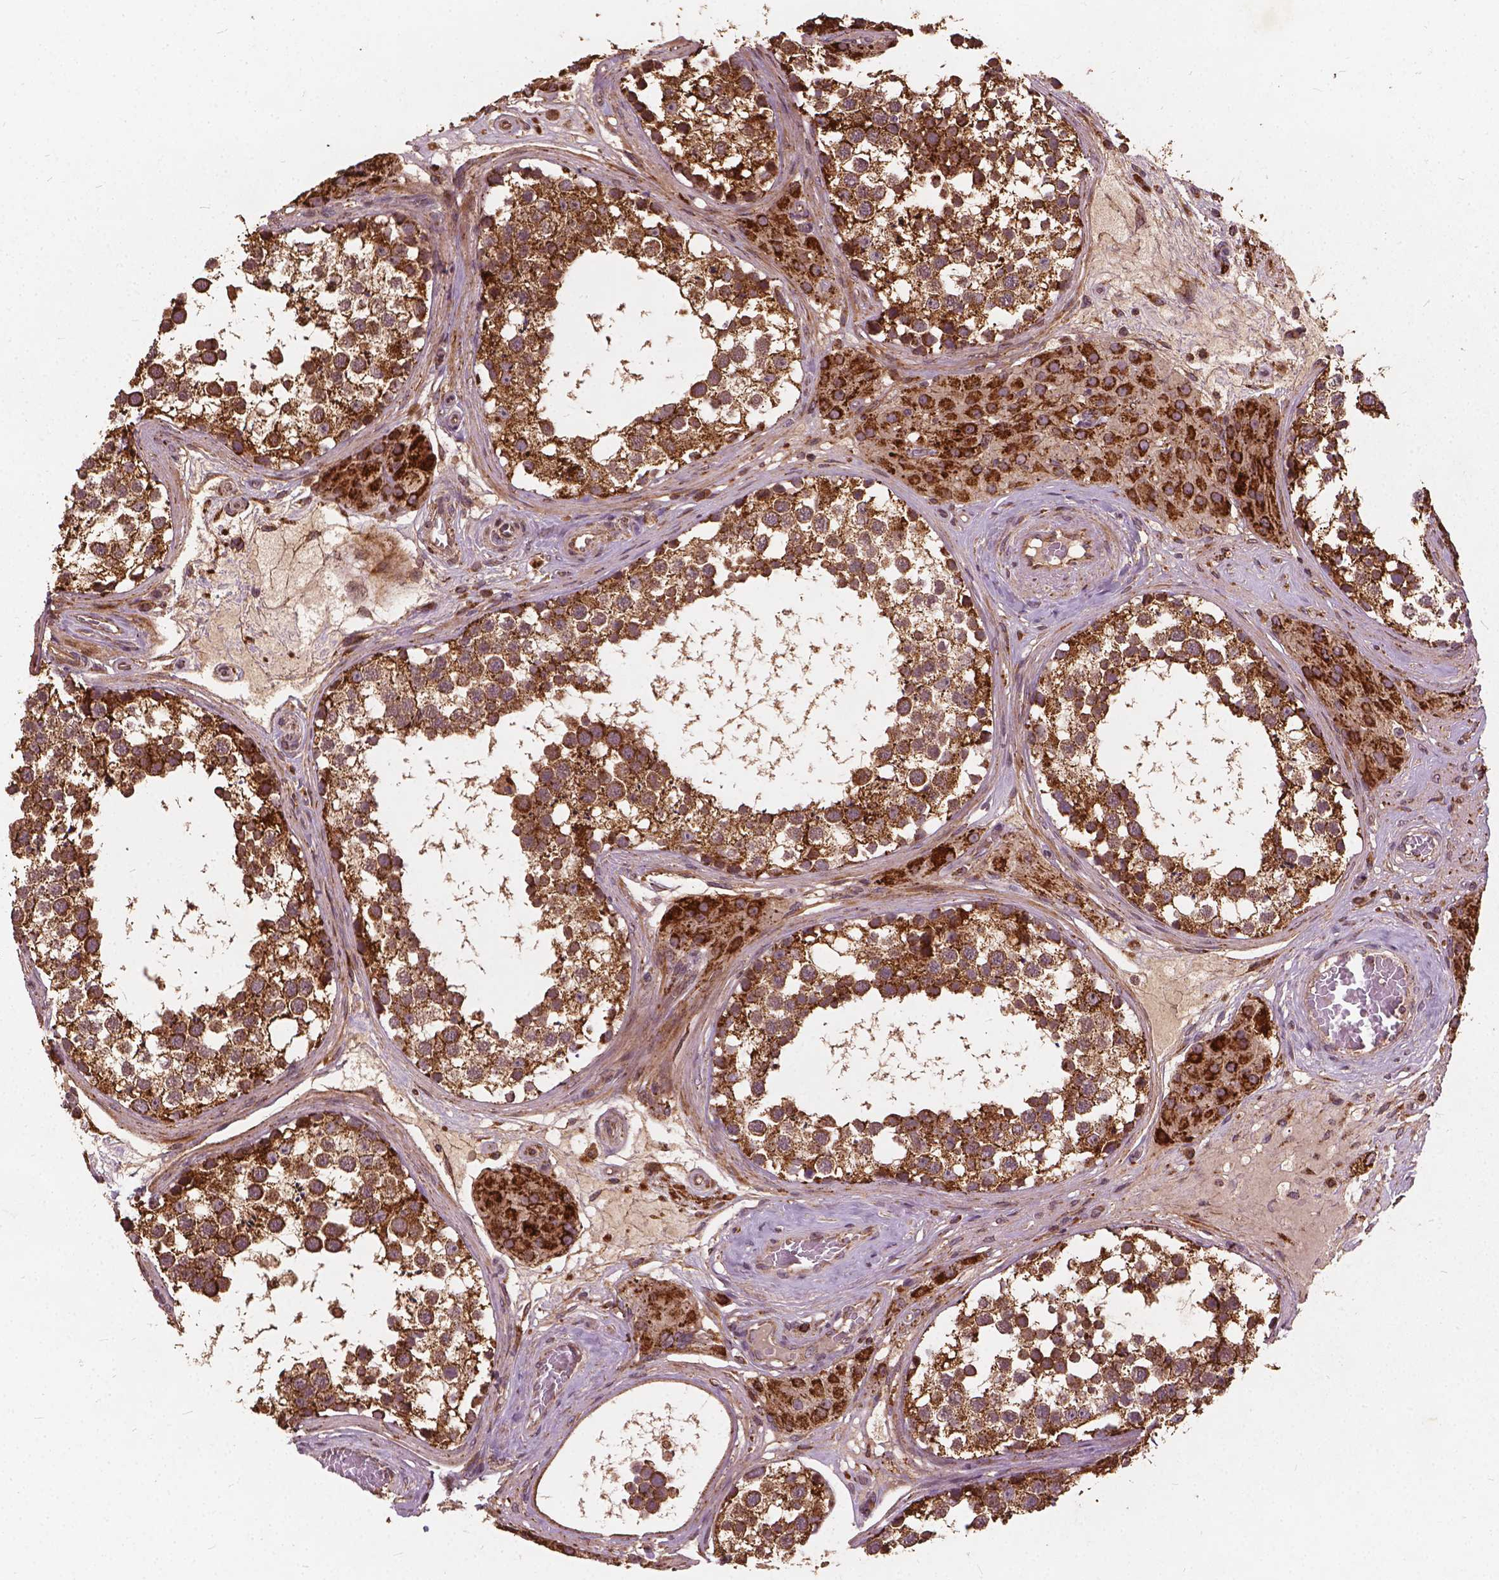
{"staining": {"intensity": "strong", "quantity": ">75%", "location": "cytoplasmic/membranous"}, "tissue": "testis", "cell_type": "Cells in seminiferous ducts", "image_type": "normal", "snomed": [{"axis": "morphology", "description": "Normal tissue, NOS"}, {"axis": "morphology", "description": "Seminoma, NOS"}, {"axis": "topography", "description": "Testis"}], "caption": "Testis stained with DAB IHC displays high levels of strong cytoplasmic/membranous staining in about >75% of cells in seminiferous ducts.", "gene": "UBXN2A", "patient": {"sex": "male", "age": 65}}